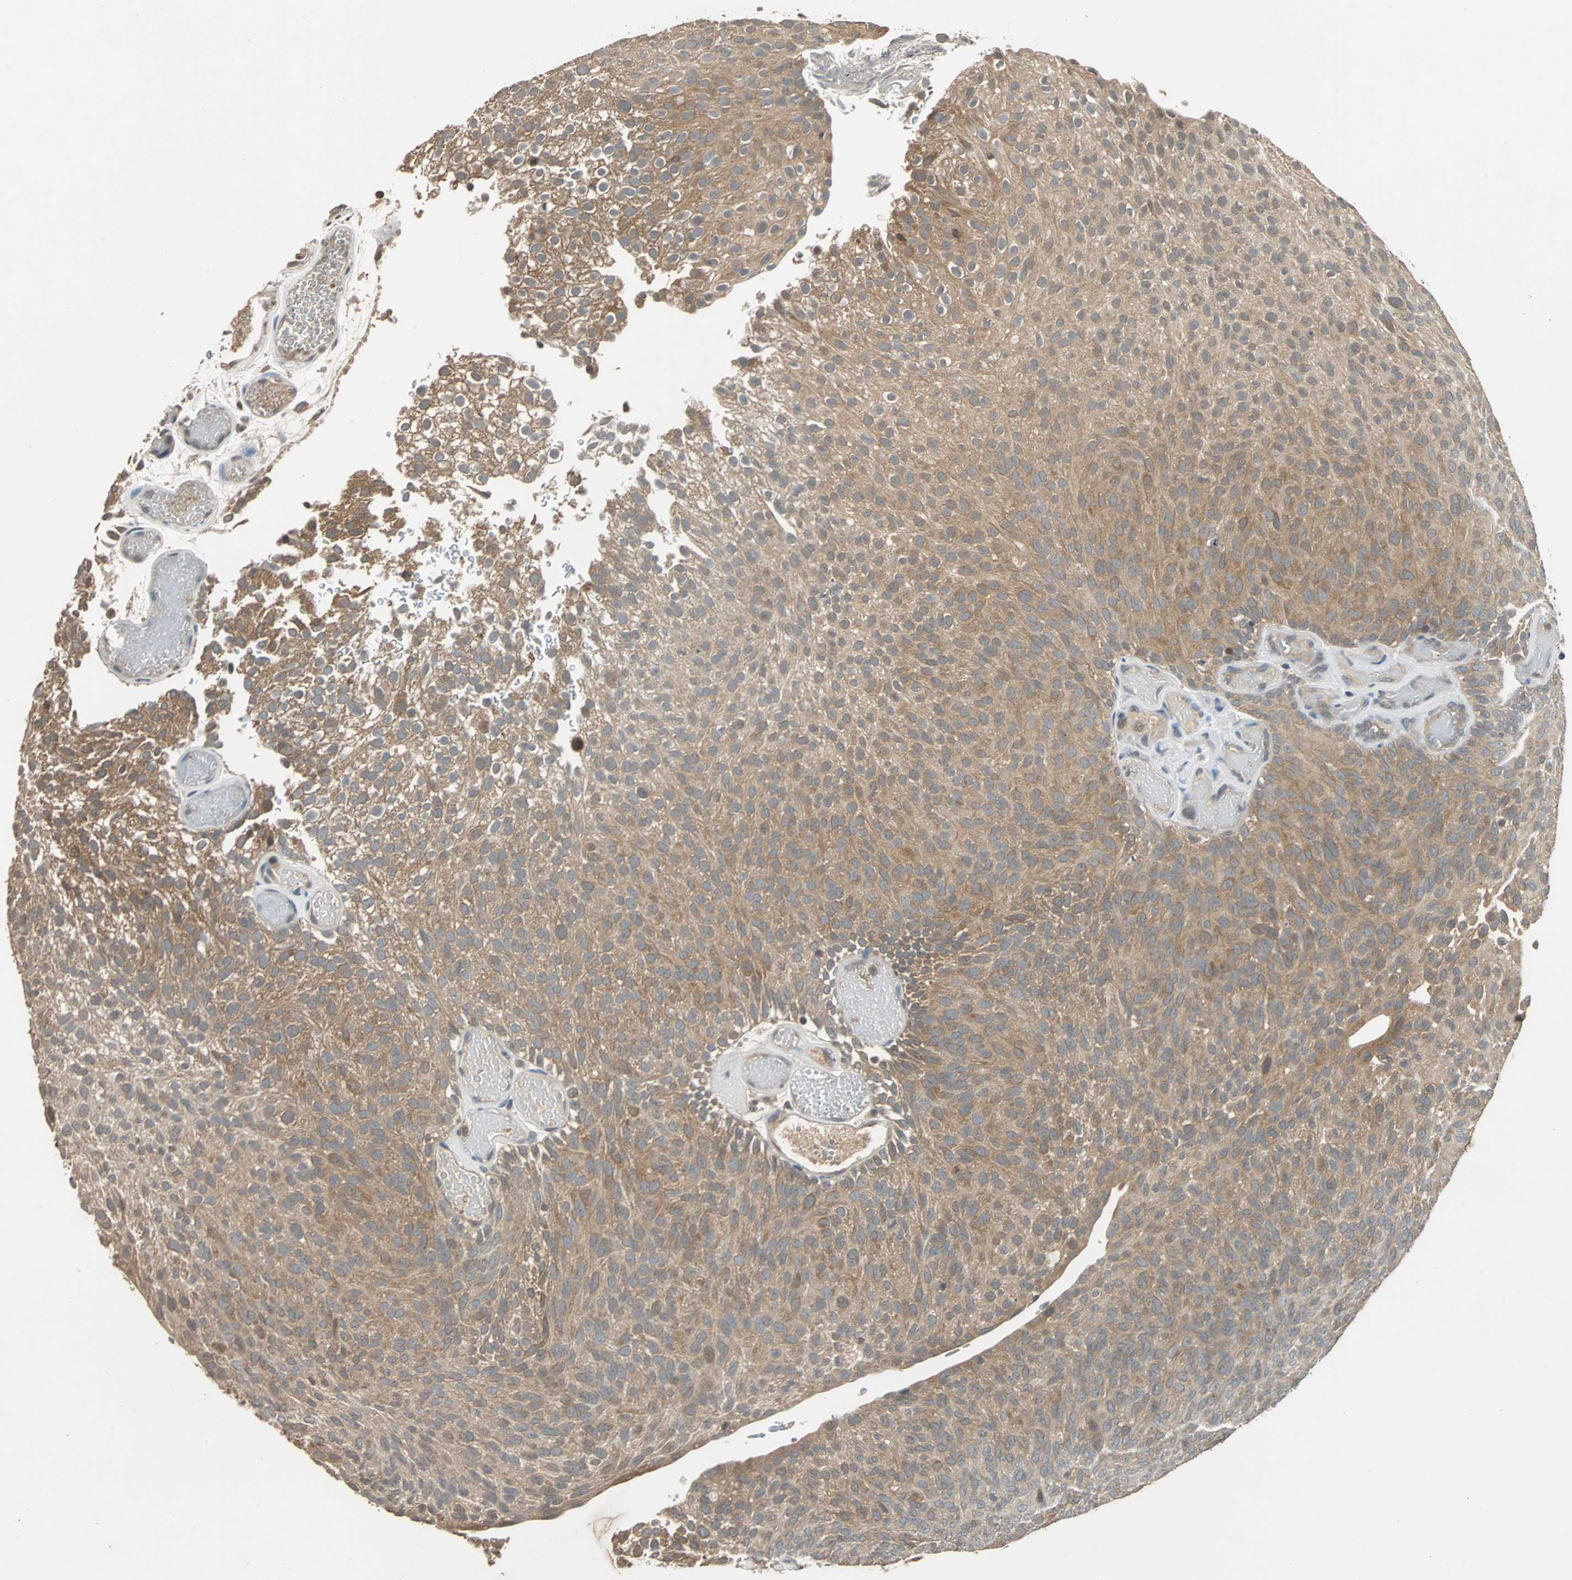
{"staining": {"intensity": "moderate", "quantity": ">75%", "location": "cytoplasmic/membranous"}, "tissue": "urothelial cancer", "cell_type": "Tumor cells", "image_type": "cancer", "snomed": [{"axis": "morphology", "description": "Urothelial carcinoma, Low grade"}, {"axis": "topography", "description": "Urinary bladder"}], "caption": "An IHC image of neoplastic tissue is shown. Protein staining in brown labels moderate cytoplasmic/membranous positivity in urothelial cancer within tumor cells.", "gene": "ABHD2", "patient": {"sex": "male", "age": 78}}